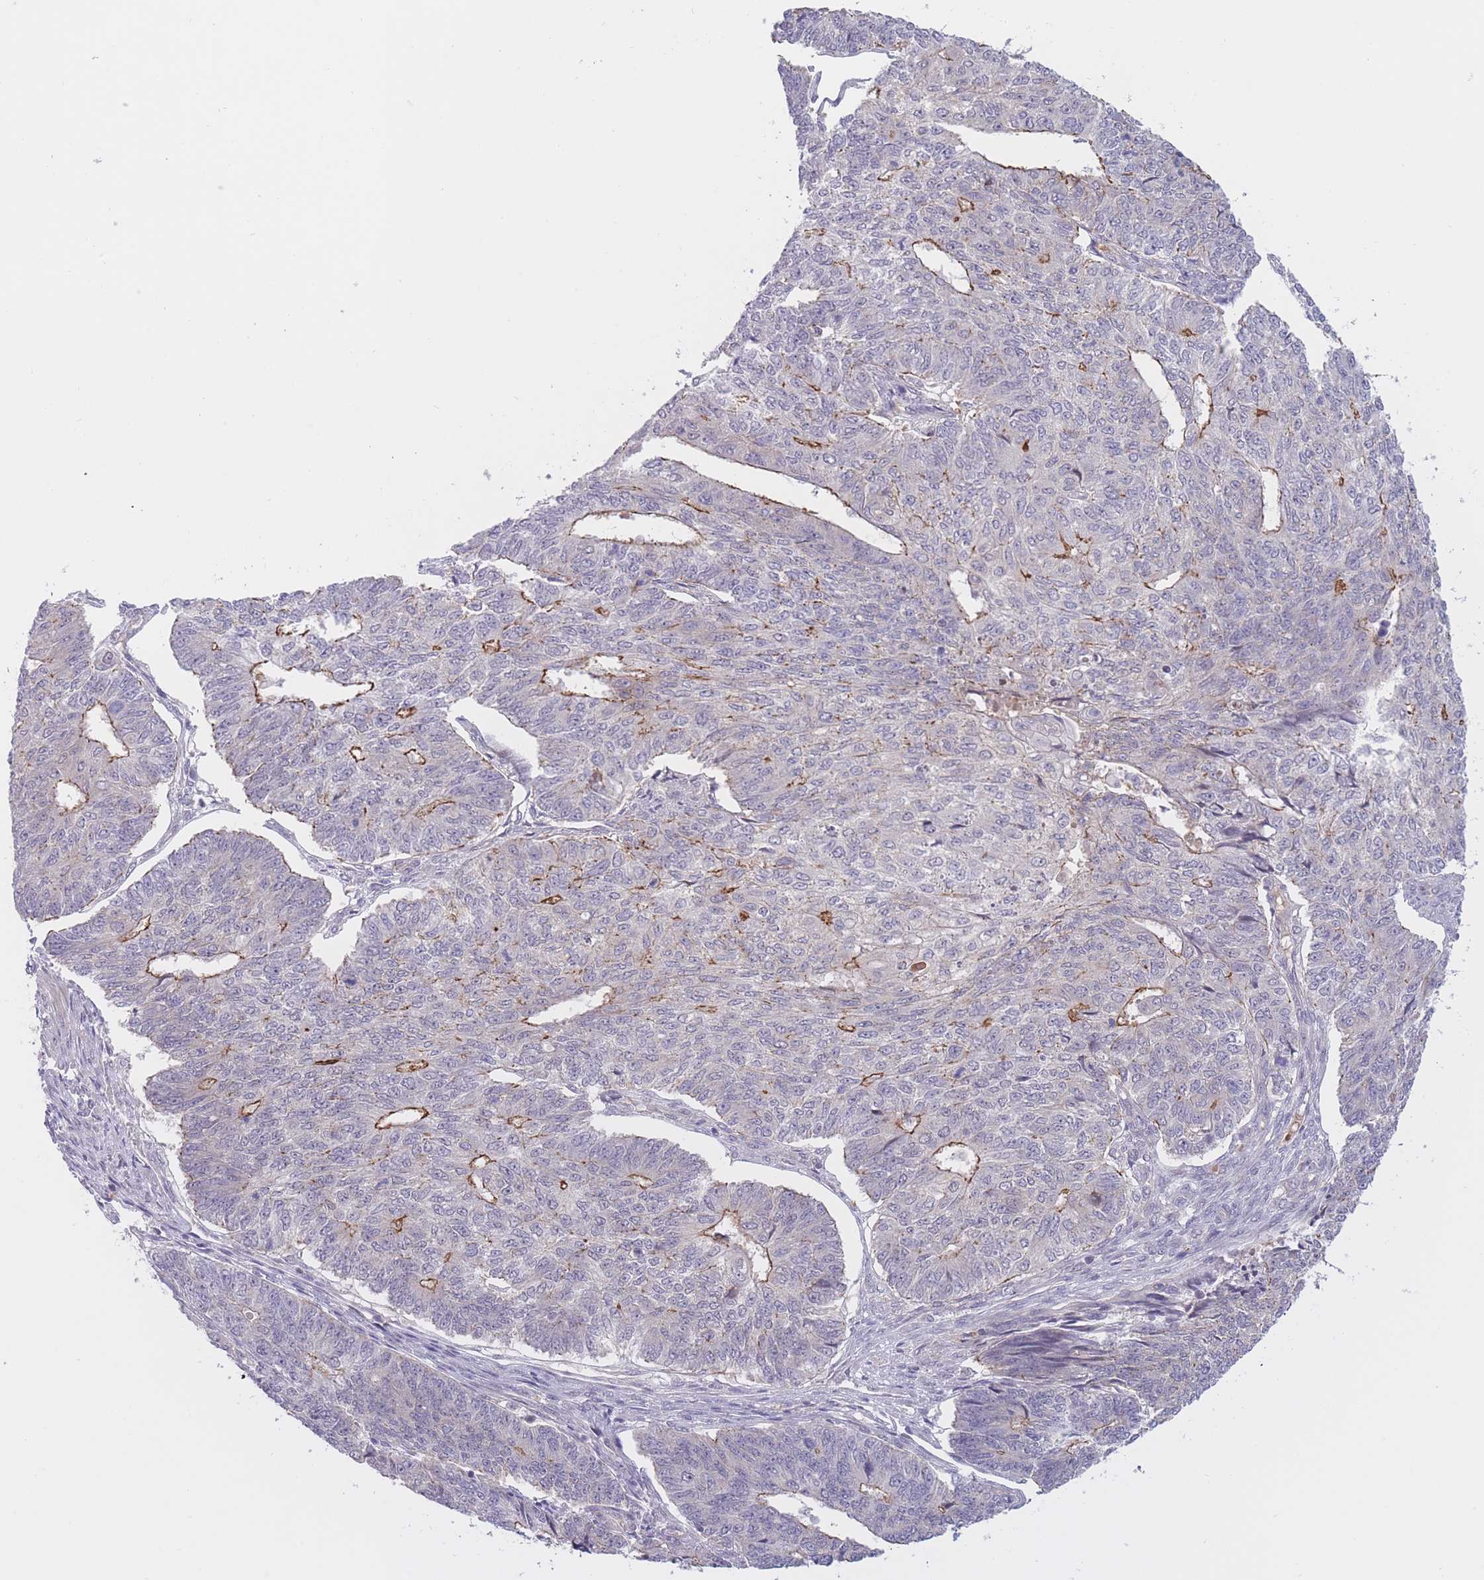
{"staining": {"intensity": "moderate", "quantity": "<25%", "location": "cytoplasmic/membranous"}, "tissue": "endometrial cancer", "cell_type": "Tumor cells", "image_type": "cancer", "snomed": [{"axis": "morphology", "description": "Adenocarcinoma, NOS"}, {"axis": "topography", "description": "Endometrium"}], "caption": "Tumor cells show low levels of moderate cytoplasmic/membranous staining in approximately <25% of cells in human endometrial adenocarcinoma. (brown staining indicates protein expression, while blue staining denotes nuclei).", "gene": "FUT5", "patient": {"sex": "female", "age": 32}}